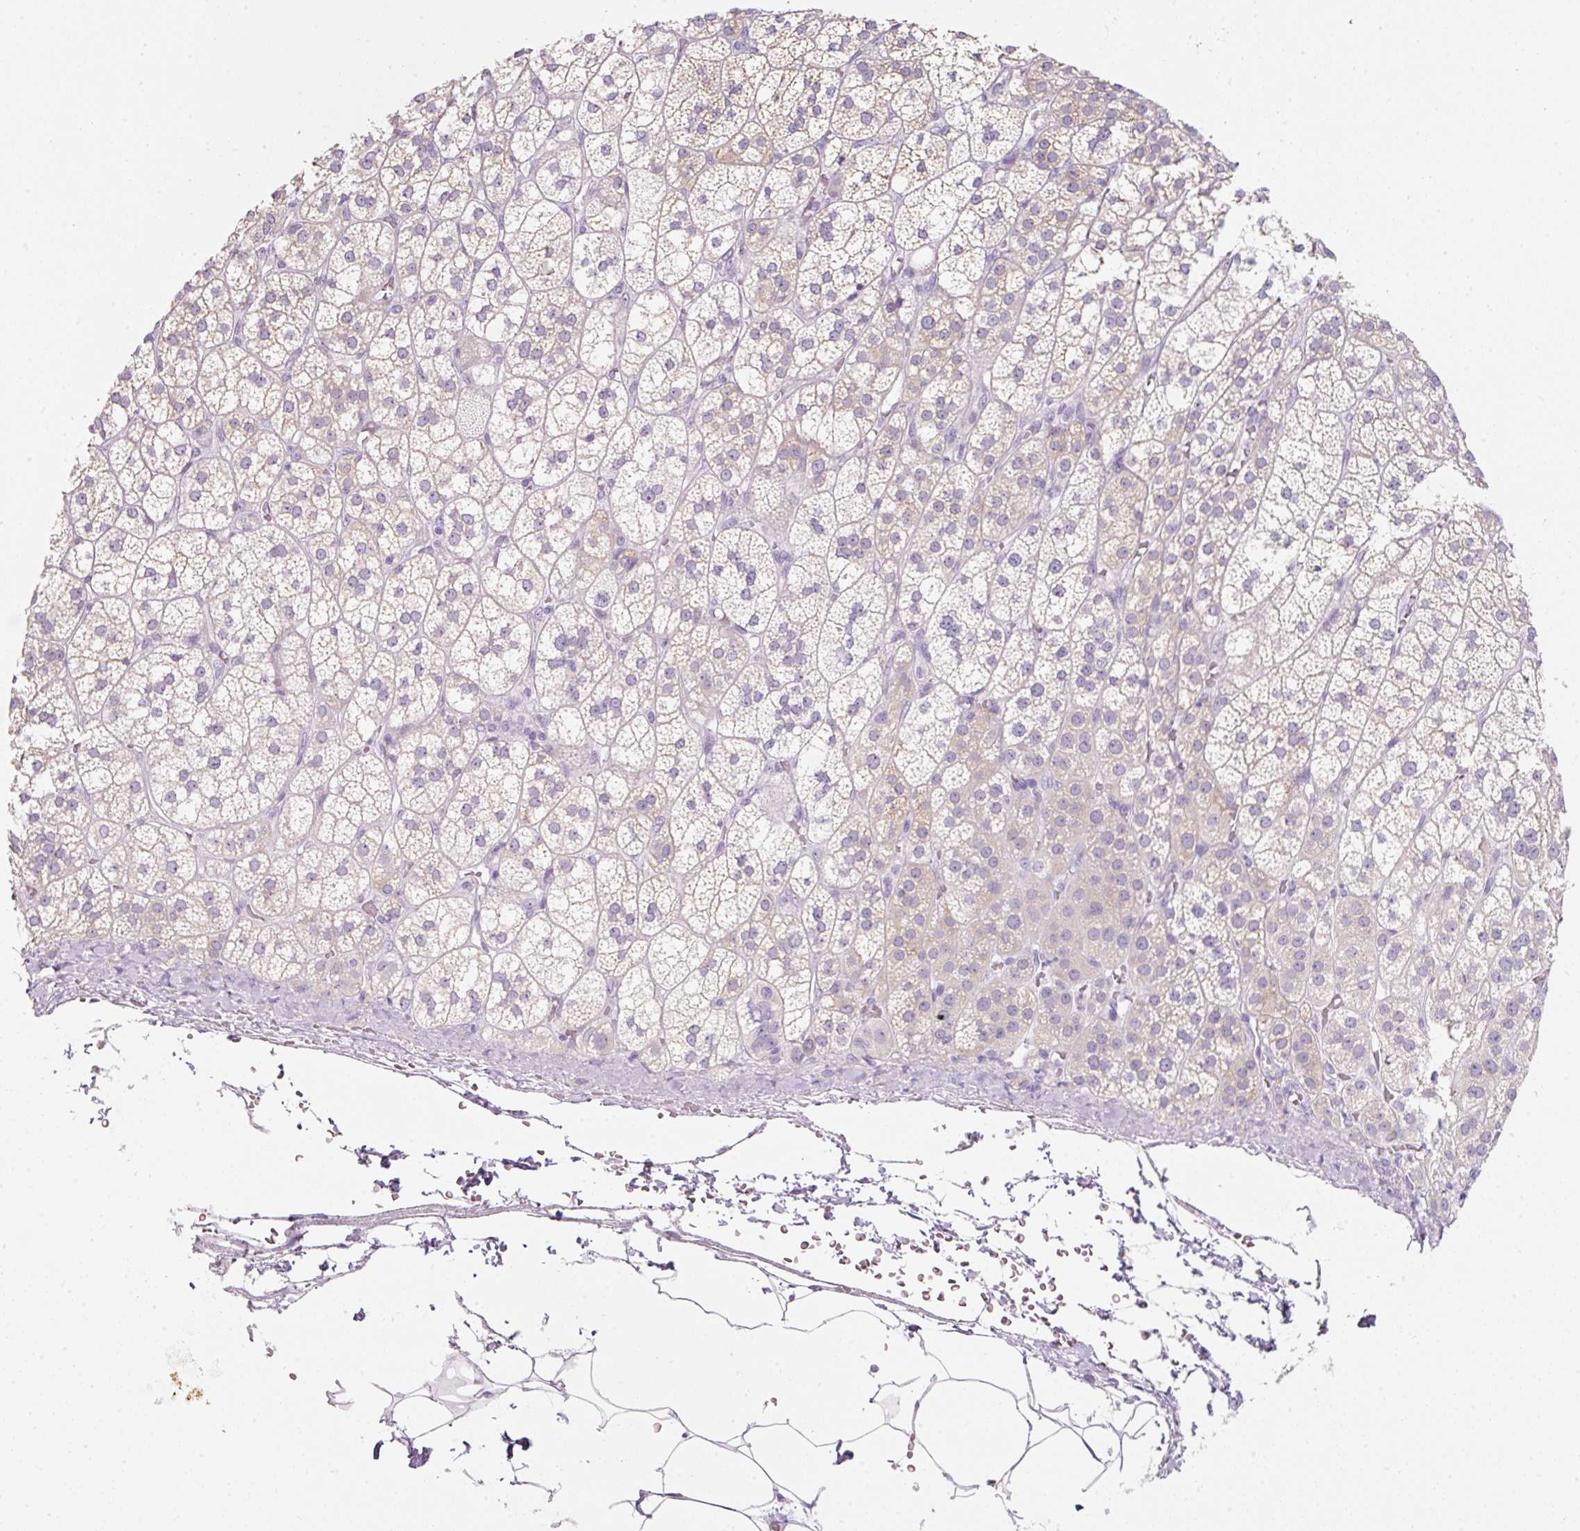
{"staining": {"intensity": "negative", "quantity": "none", "location": "none"}, "tissue": "adrenal gland", "cell_type": "Glandular cells", "image_type": "normal", "snomed": [{"axis": "morphology", "description": "Normal tissue, NOS"}, {"axis": "topography", "description": "Adrenal gland"}], "caption": "Protein analysis of unremarkable adrenal gland reveals no significant positivity in glandular cells.", "gene": "SLC2A2", "patient": {"sex": "female", "age": 60}}